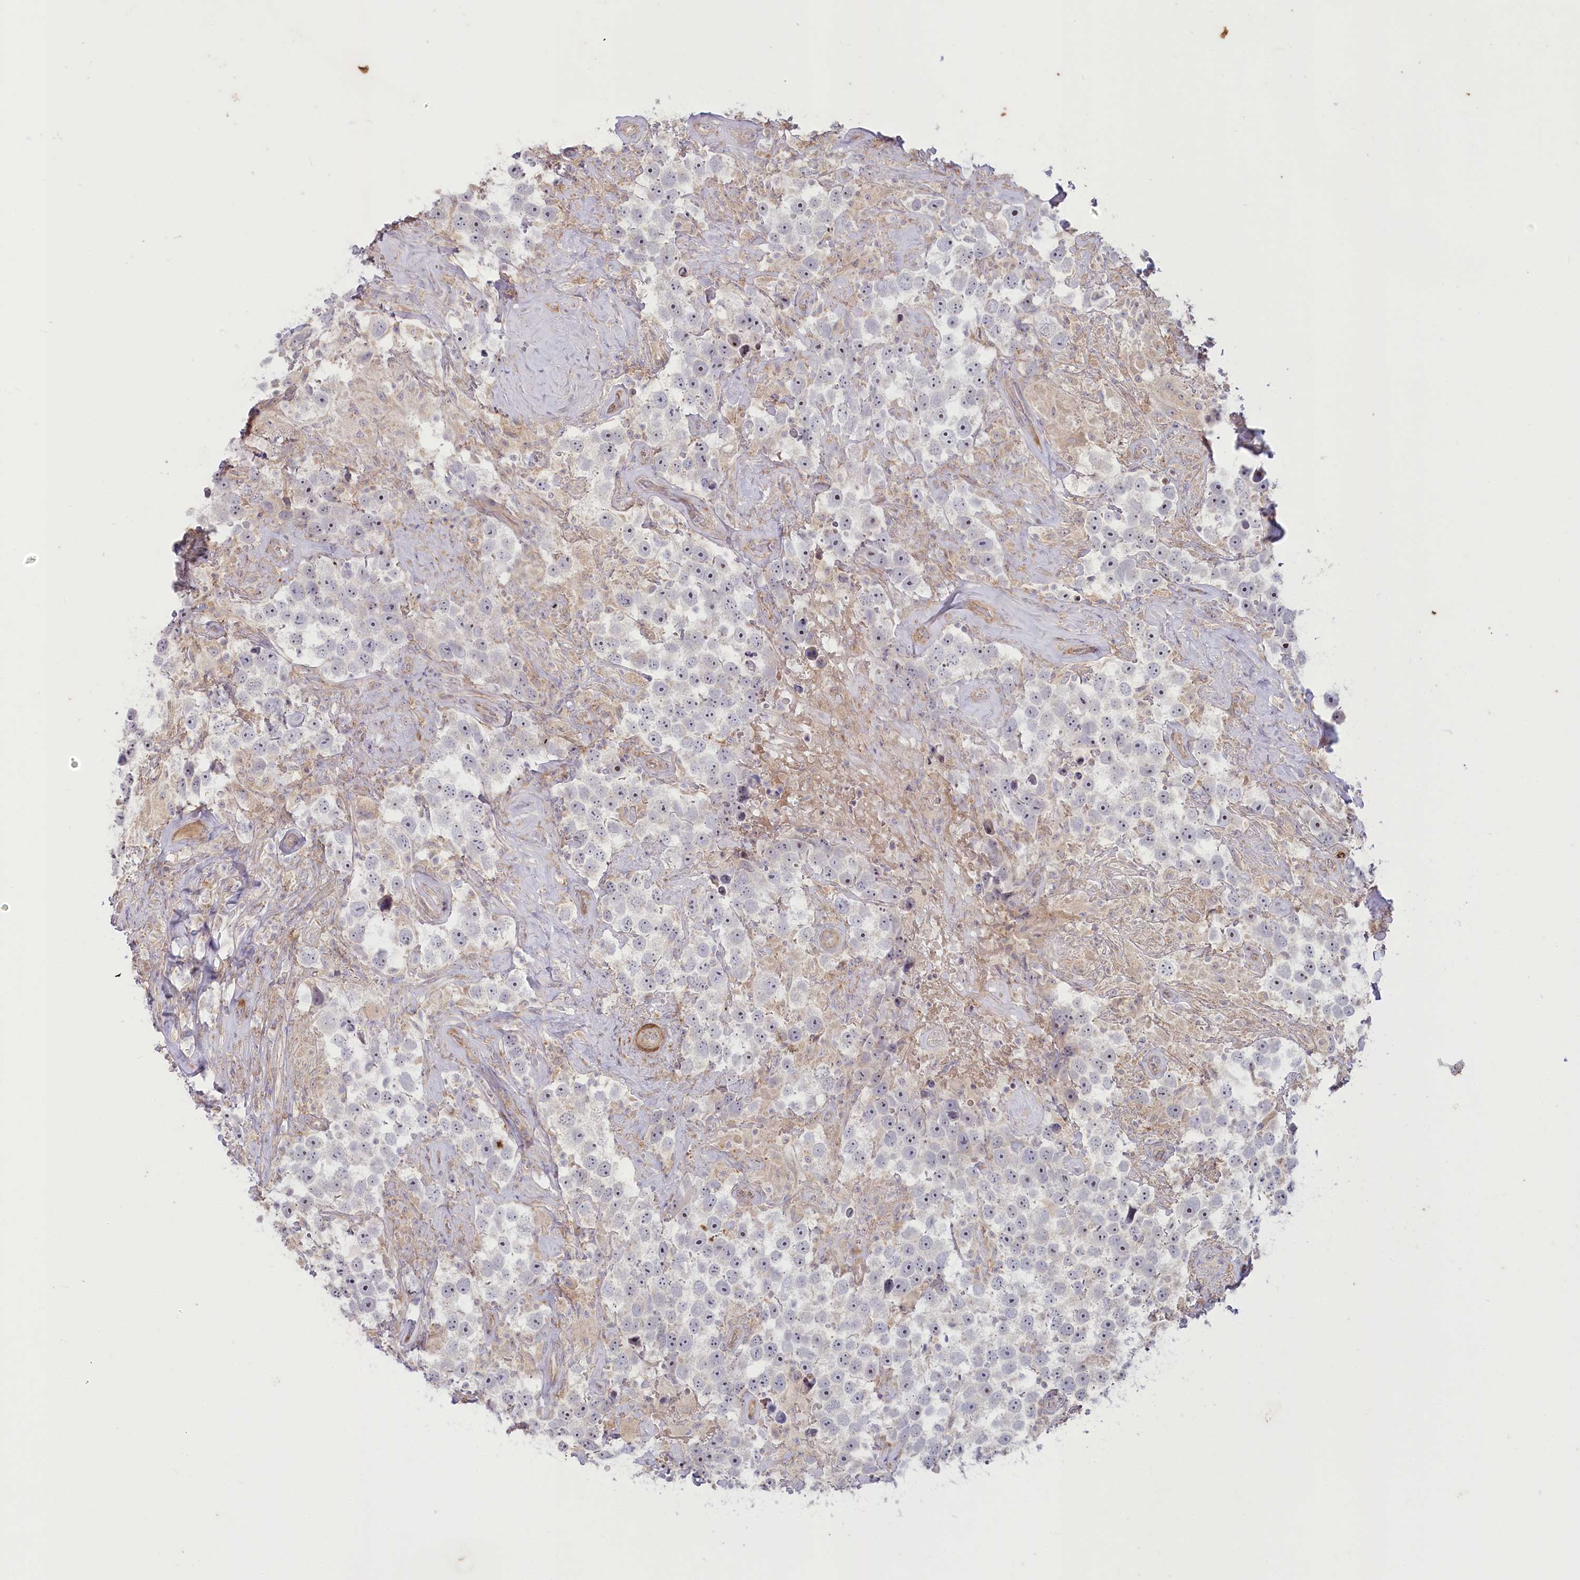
{"staining": {"intensity": "negative", "quantity": "none", "location": "none"}, "tissue": "testis cancer", "cell_type": "Tumor cells", "image_type": "cancer", "snomed": [{"axis": "morphology", "description": "Seminoma, NOS"}, {"axis": "topography", "description": "Testis"}], "caption": "An immunohistochemistry micrograph of testis cancer is shown. There is no staining in tumor cells of testis cancer. Nuclei are stained in blue.", "gene": "MTG1", "patient": {"sex": "male", "age": 49}}